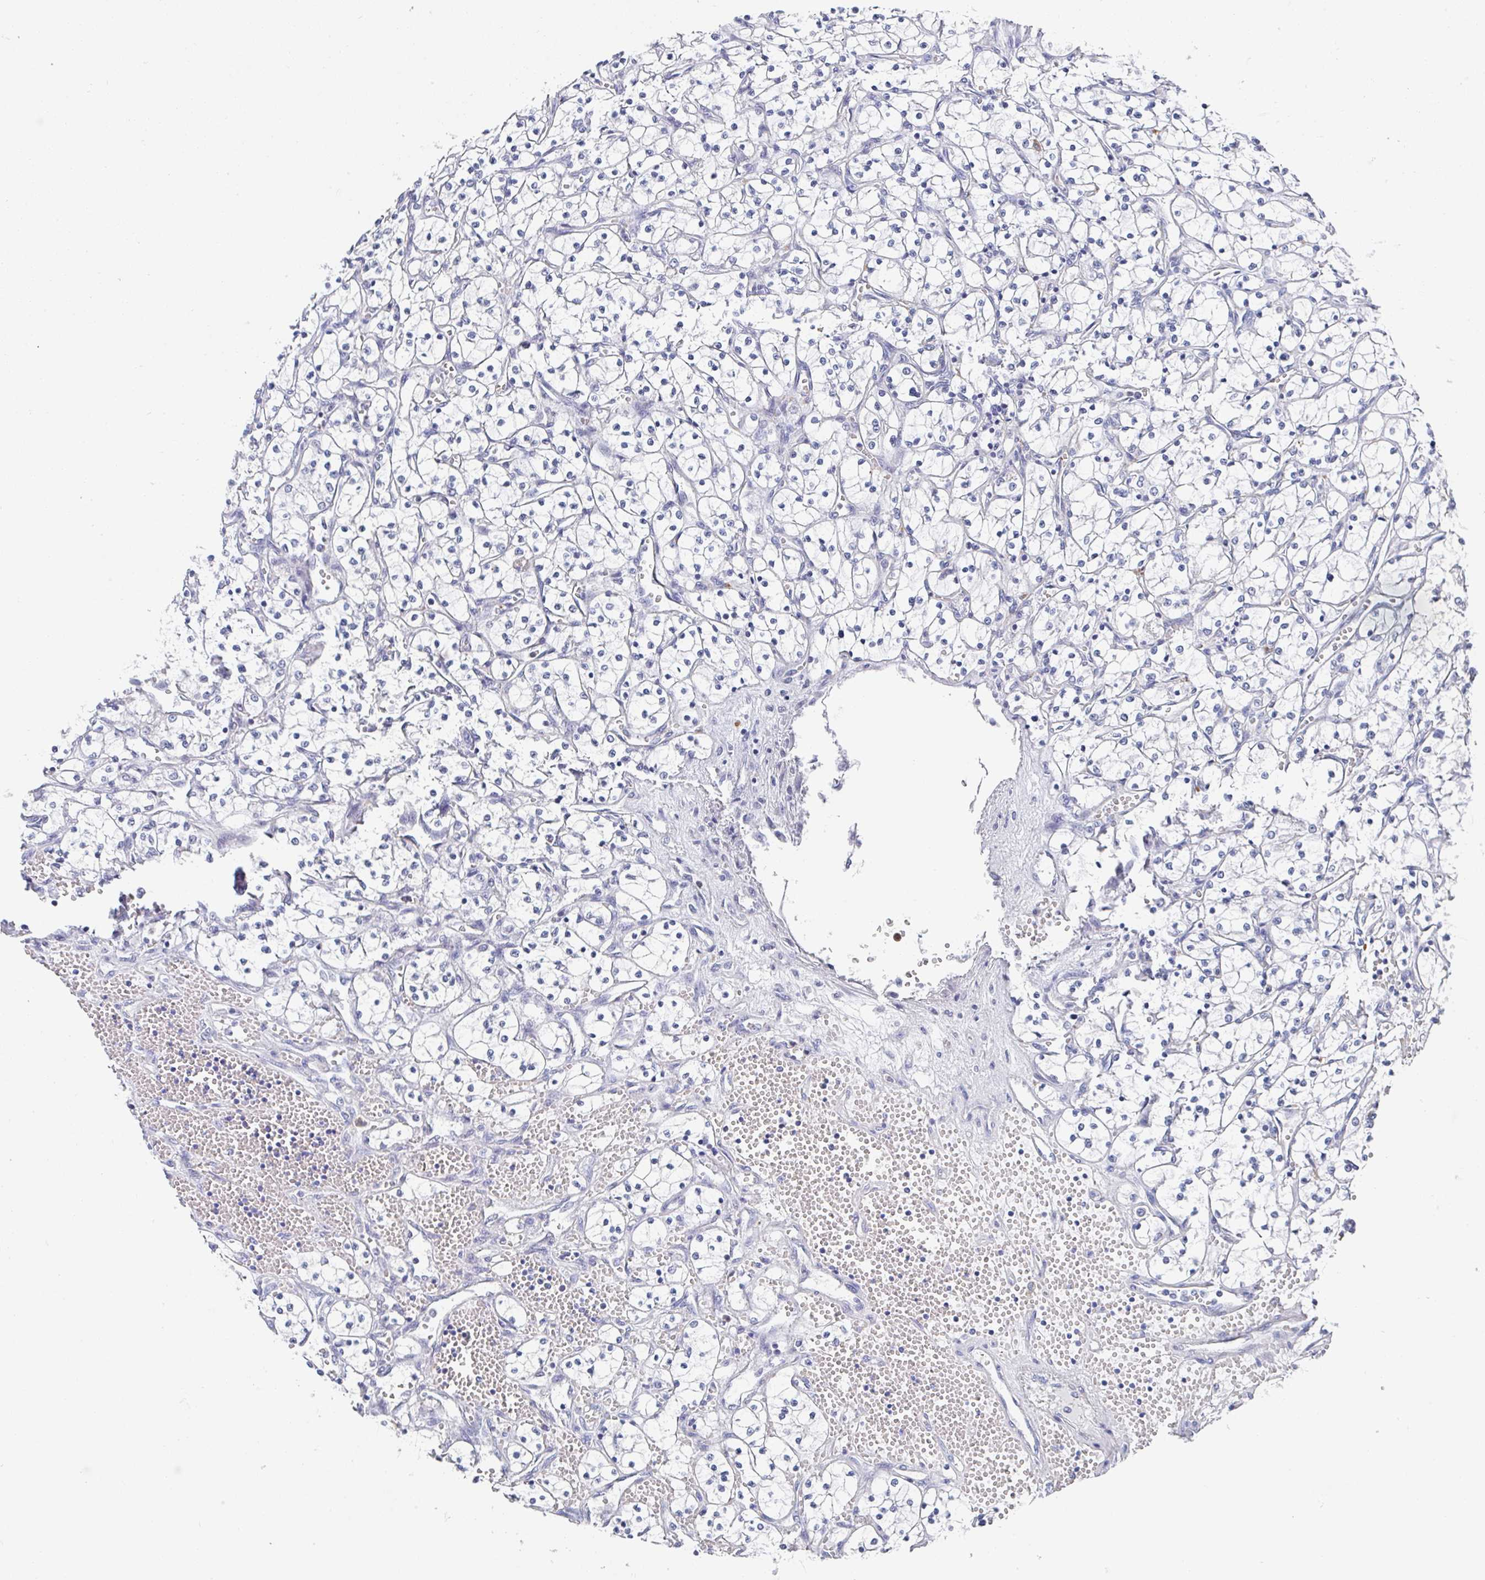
{"staining": {"intensity": "negative", "quantity": "none", "location": "none"}, "tissue": "renal cancer", "cell_type": "Tumor cells", "image_type": "cancer", "snomed": [{"axis": "morphology", "description": "Adenocarcinoma, NOS"}, {"axis": "topography", "description": "Kidney"}], "caption": "Human renal cancer stained for a protein using IHC reveals no expression in tumor cells.", "gene": "NCF1", "patient": {"sex": "female", "age": 69}}